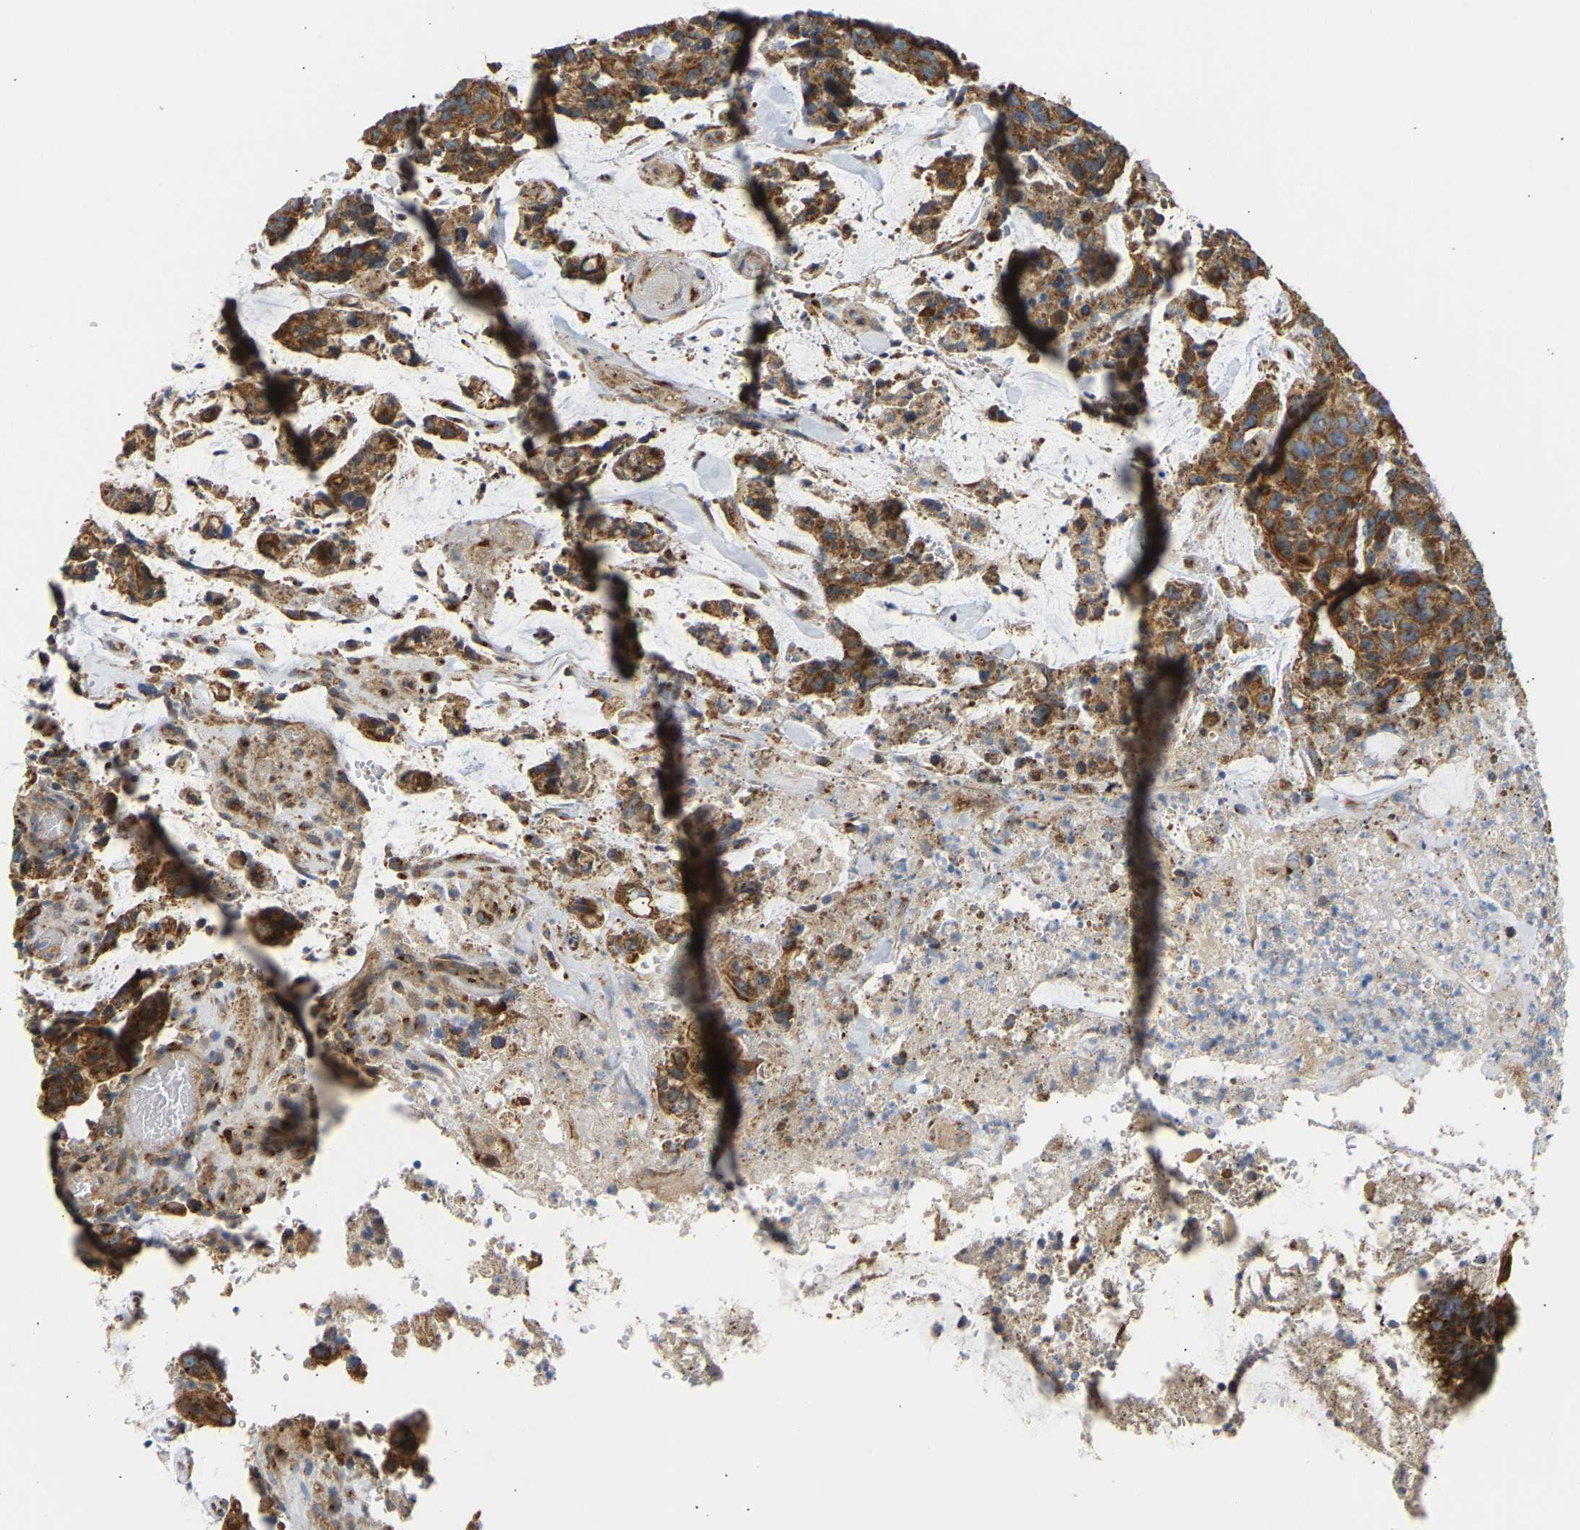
{"staining": {"intensity": "strong", "quantity": ">75%", "location": "cytoplasmic/membranous"}, "tissue": "colorectal cancer", "cell_type": "Tumor cells", "image_type": "cancer", "snomed": [{"axis": "morphology", "description": "Adenocarcinoma, NOS"}, {"axis": "topography", "description": "Colon"}], "caption": "DAB (3,3'-diaminobenzidine) immunohistochemical staining of adenocarcinoma (colorectal) reveals strong cytoplasmic/membranous protein expression in approximately >75% of tumor cells. Nuclei are stained in blue.", "gene": "YIPF2", "patient": {"sex": "female", "age": 86}}